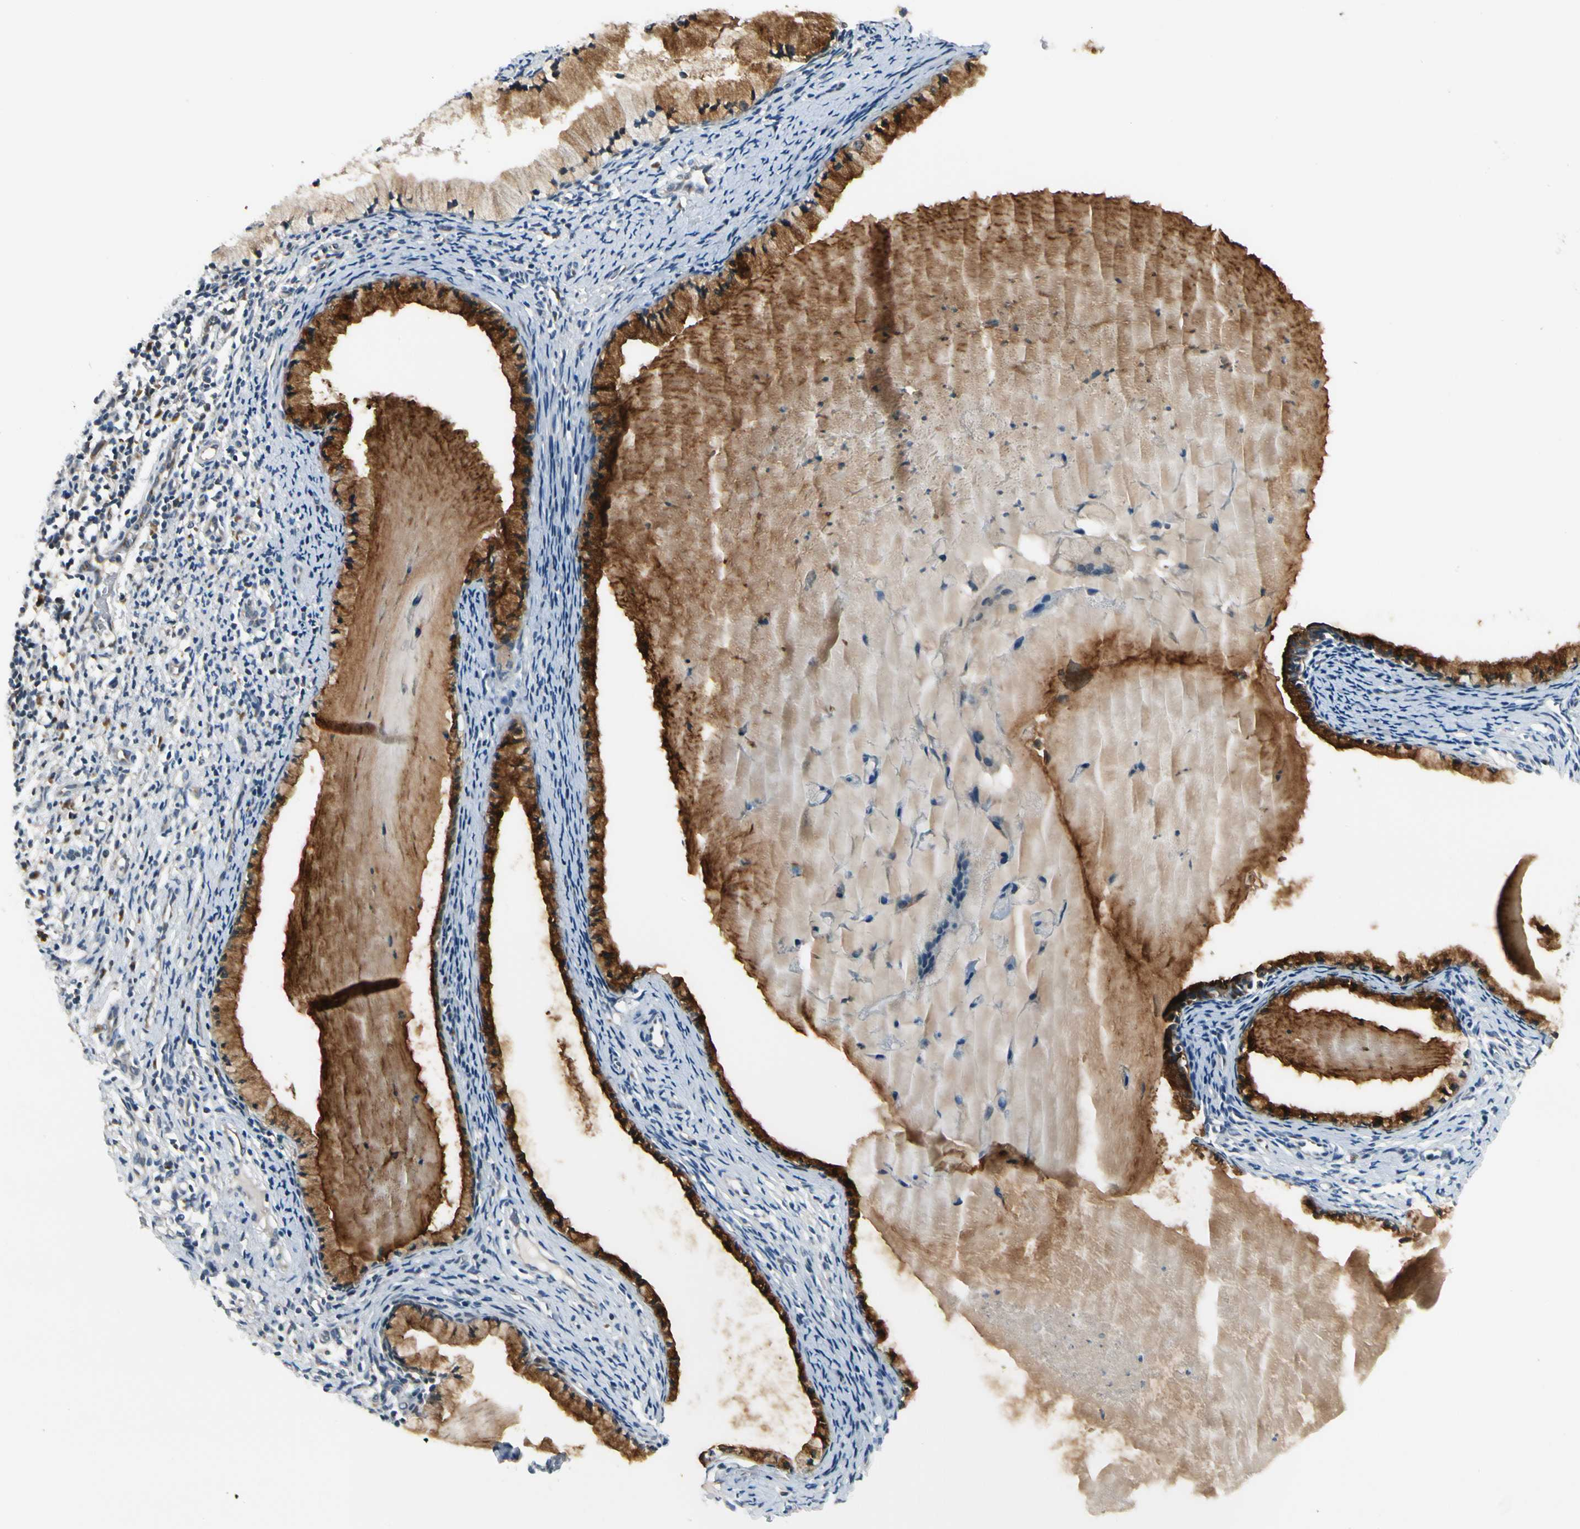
{"staining": {"intensity": "strong", "quantity": ">75%", "location": "cytoplasmic/membranous"}, "tissue": "cervix", "cell_type": "Glandular cells", "image_type": "normal", "snomed": [{"axis": "morphology", "description": "Normal tissue, NOS"}, {"axis": "topography", "description": "Cervix"}], "caption": "IHC micrograph of unremarkable cervix: human cervix stained using IHC reveals high levels of strong protein expression localized specifically in the cytoplasmic/membranous of glandular cells, appearing as a cytoplasmic/membranous brown color.", "gene": "BNIP1", "patient": {"sex": "female", "age": 70}}